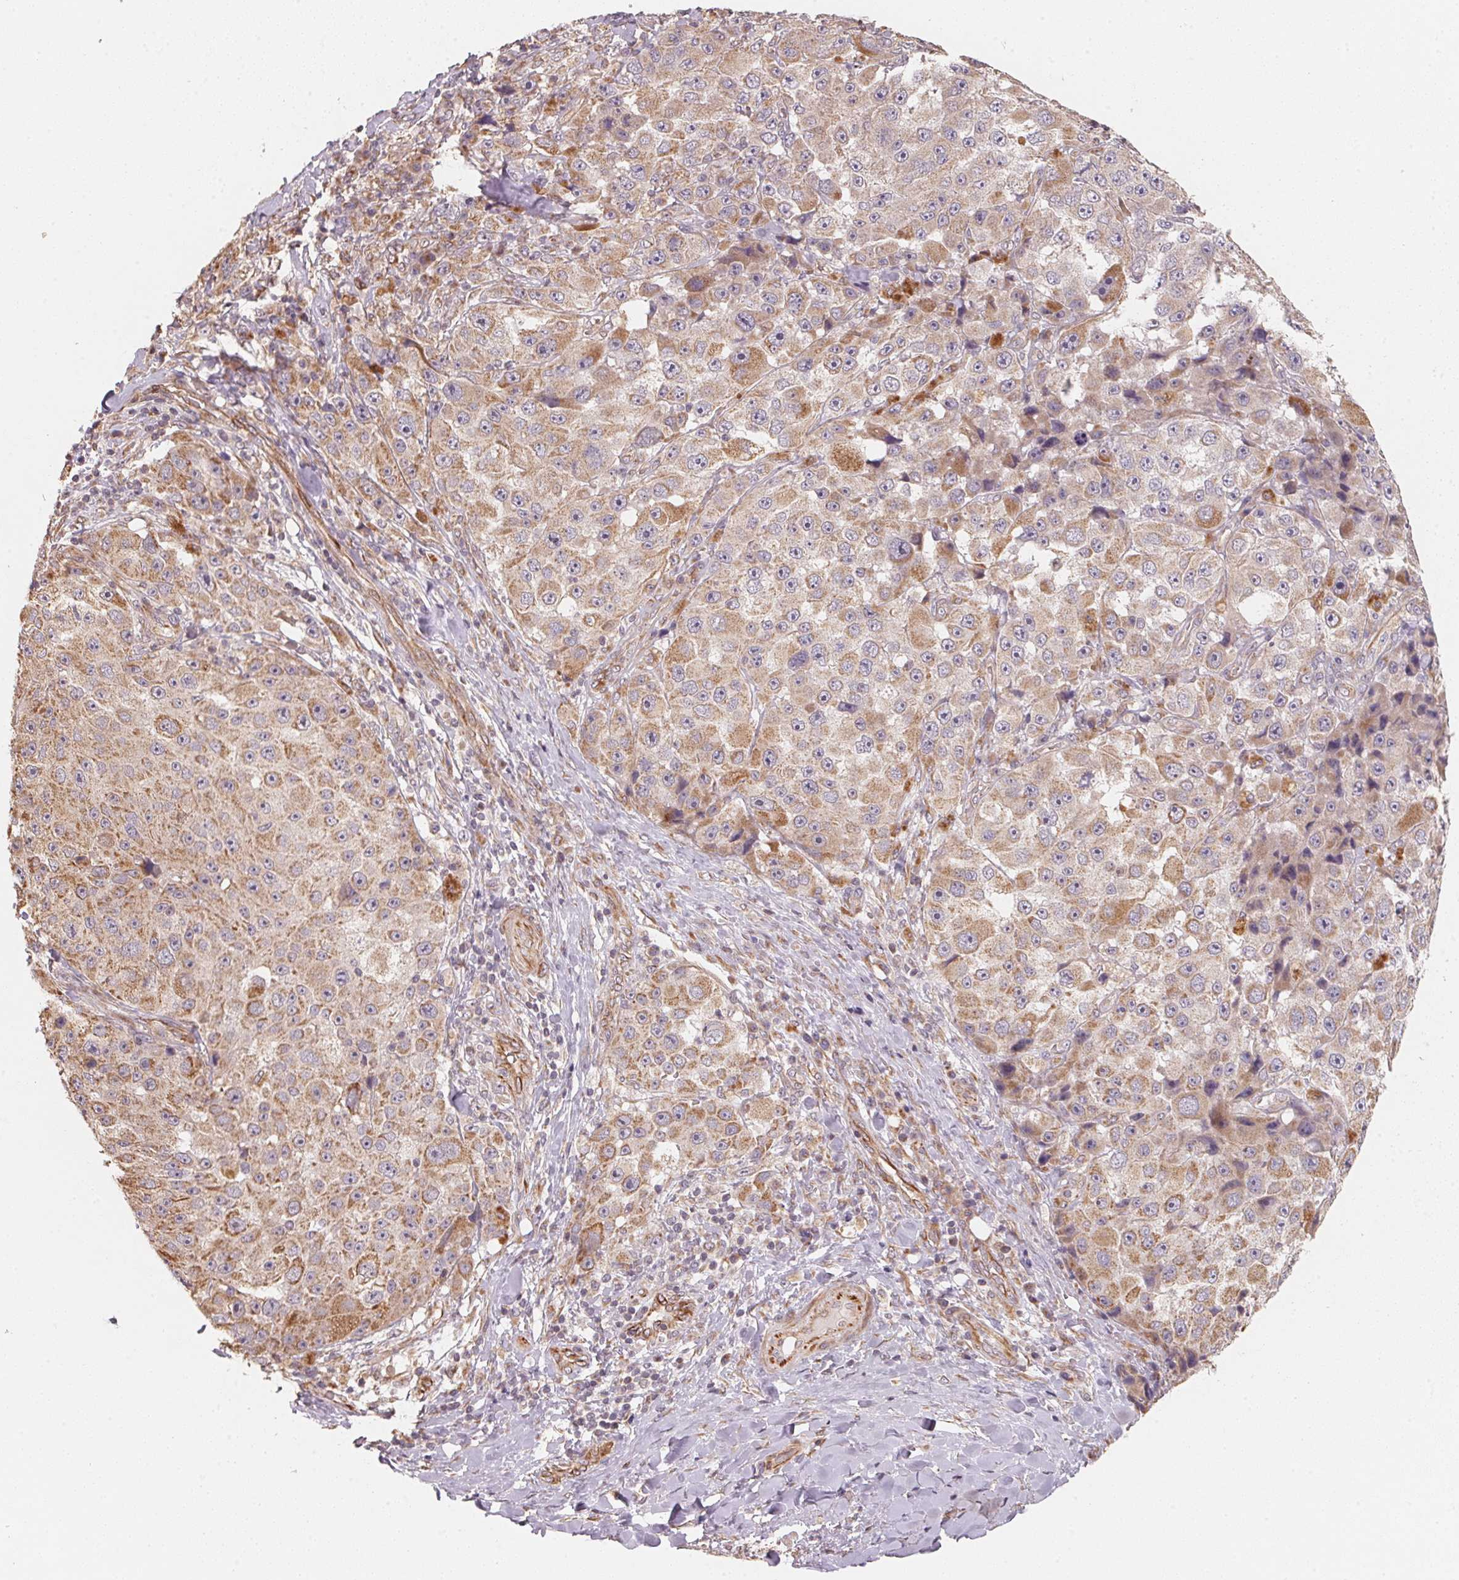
{"staining": {"intensity": "weak", "quantity": ">75%", "location": "cytoplasmic/membranous"}, "tissue": "melanoma", "cell_type": "Tumor cells", "image_type": "cancer", "snomed": [{"axis": "morphology", "description": "Malignant melanoma, Metastatic site"}, {"axis": "topography", "description": "Lymph node"}], "caption": "The image shows immunohistochemical staining of melanoma. There is weak cytoplasmic/membranous positivity is seen in about >75% of tumor cells.", "gene": "TSPAN12", "patient": {"sex": "male", "age": 62}}